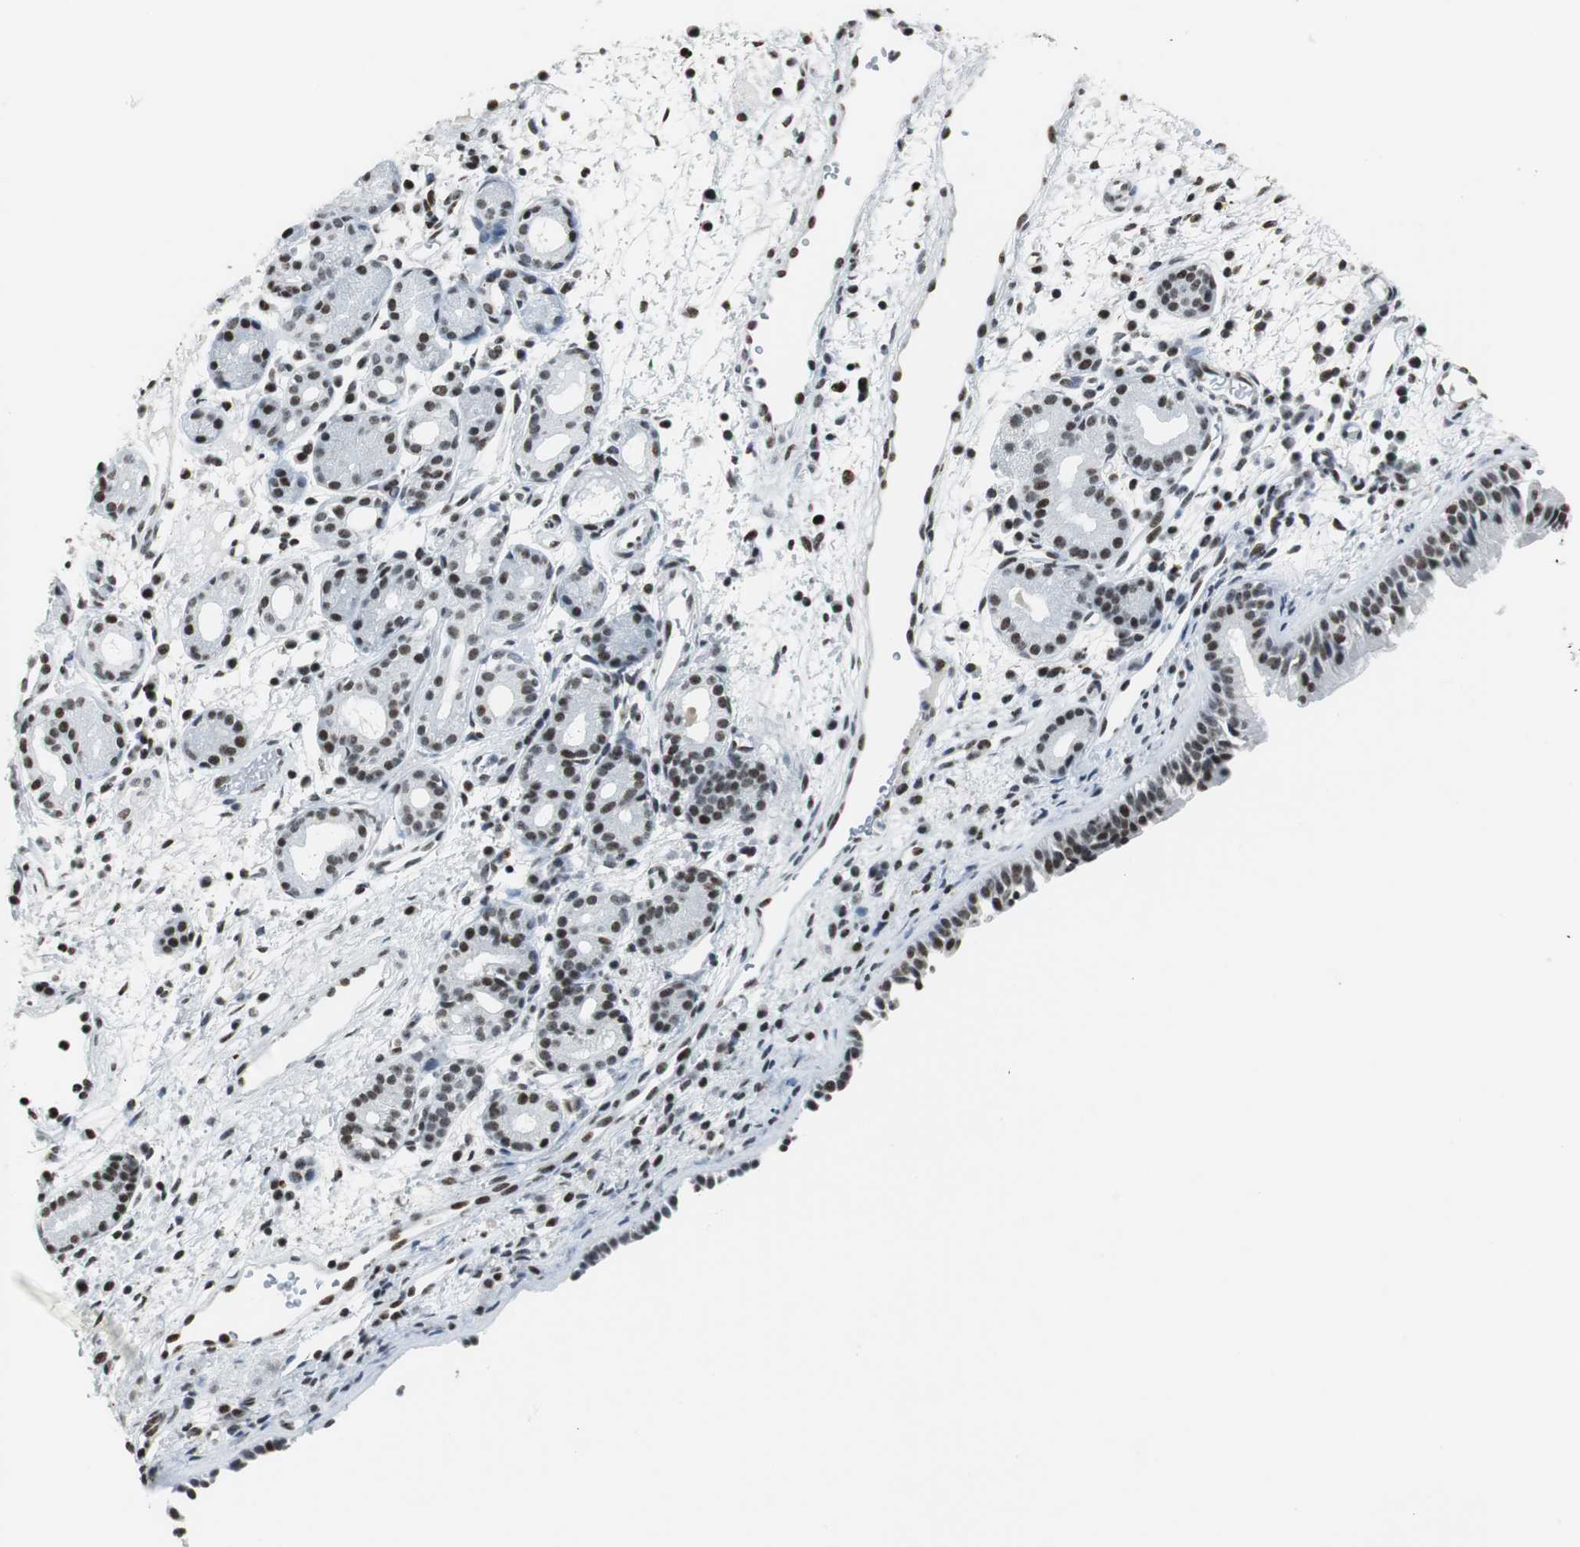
{"staining": {"intensity": "moderate", "quantity": ">75%", "location": "nuclear"}, "tissue": "nasopharynx", "cell_type": "Respiratory epithelial cells", "image_type": "normal", "snomed": [{"axis": "morphology", "description": "Normal tissue, NOS"}, {"axis": "morphology", "description": "Inflammation, NOS"}, {"axis": "topography", "description": "Nasopharynx"}], "caption": "Immunohistochemistry of unremarkable human nasopharynx displays medium levels of moderate nuclear expression in about >75% of respiratory epithelial cells.", "gene": "RBBP4", "patient": {"sex": "female", "age": 55}}